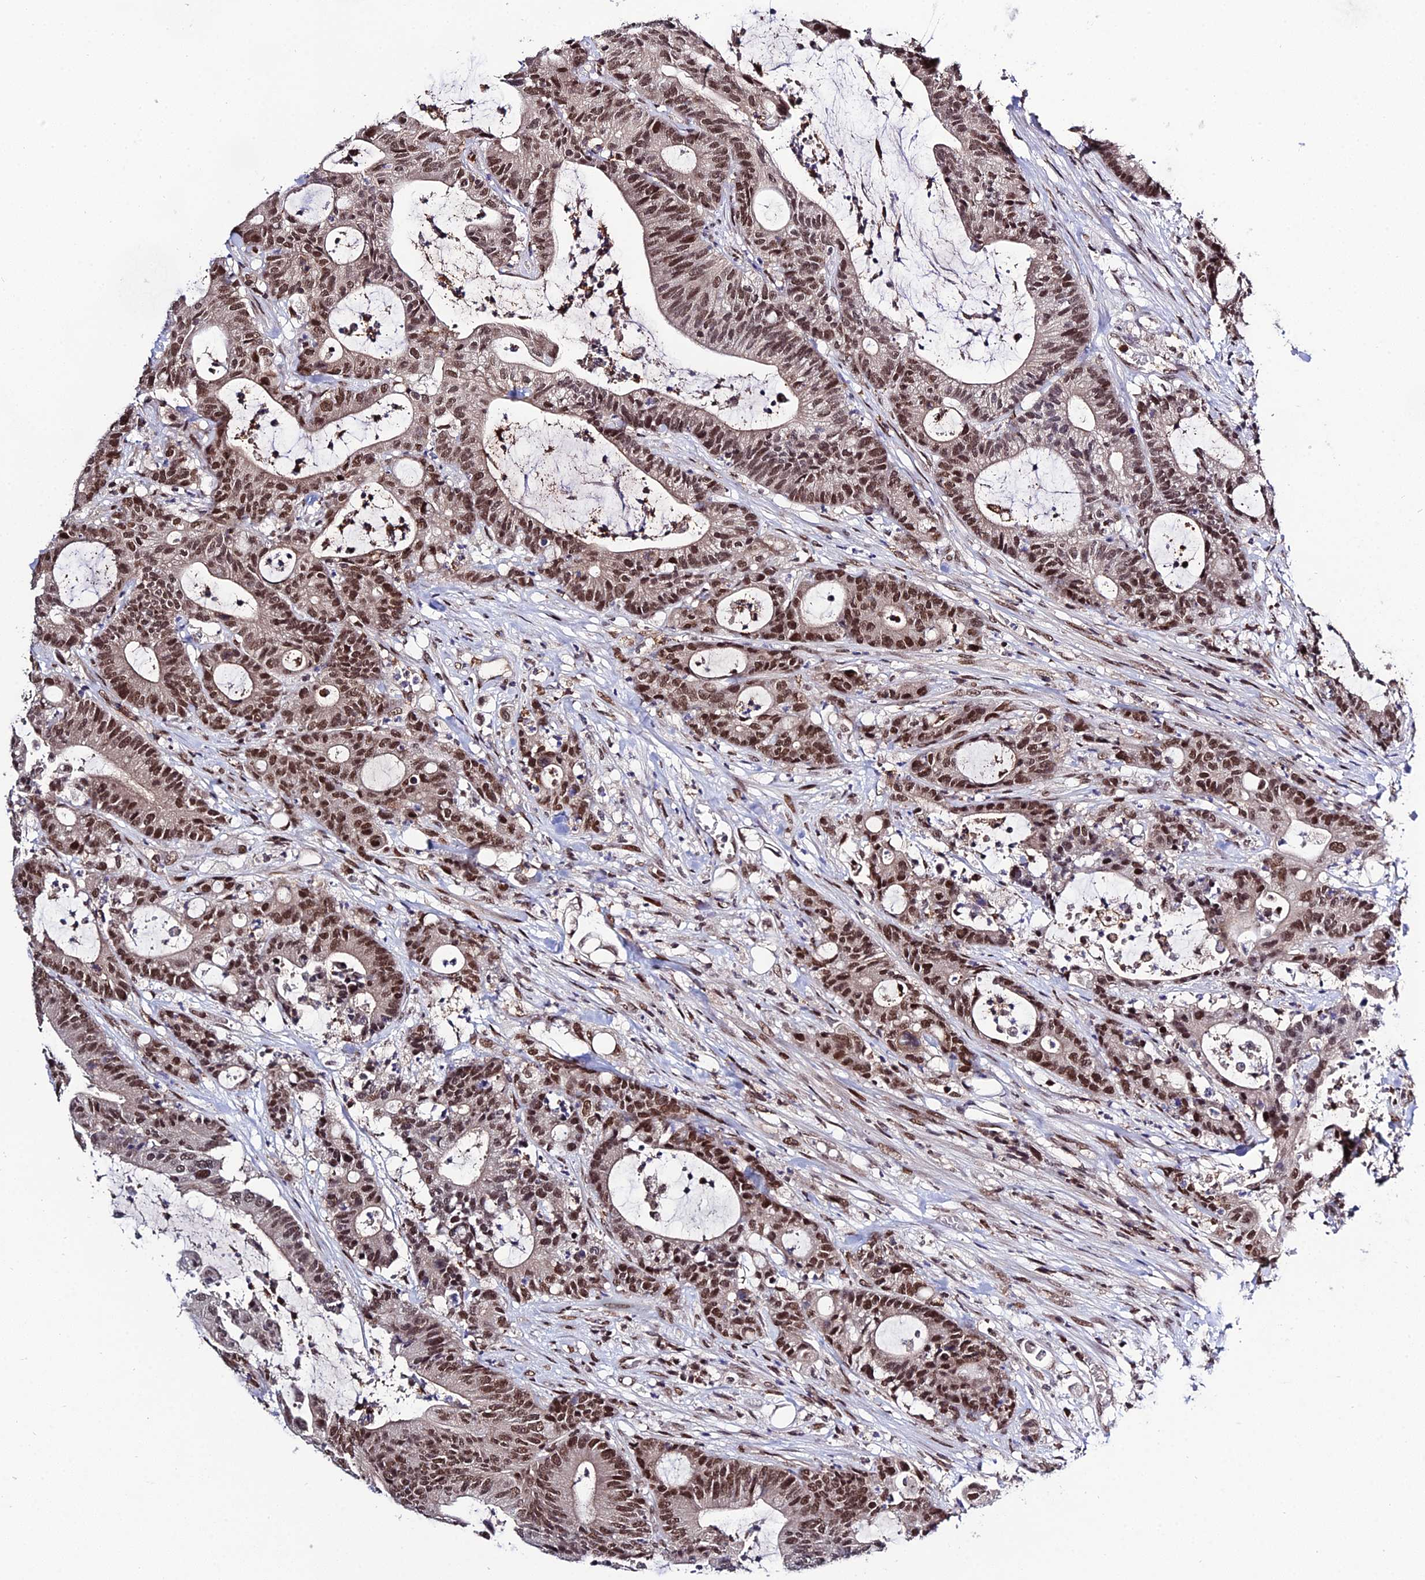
{"staining": {"intensity": "moderate", "quantity": ">75%", "location": "nuclear"}, "tissue": "colorectal cancer", "cell_type": "Tumor cells", "image_type": "cancer", "snomed": [{"axis": "morphology", "description": "Adenocarcinoma, NOS"}, {"axis": "topography", "description": "Colon"}], "caption": "IHC of colorectal cancer demonstrates medium levels of moderate nuclear staining in approximately >75% of tumor cells.", "gene": "SYT15", "patient": {"sex": "female", "age": 84}}